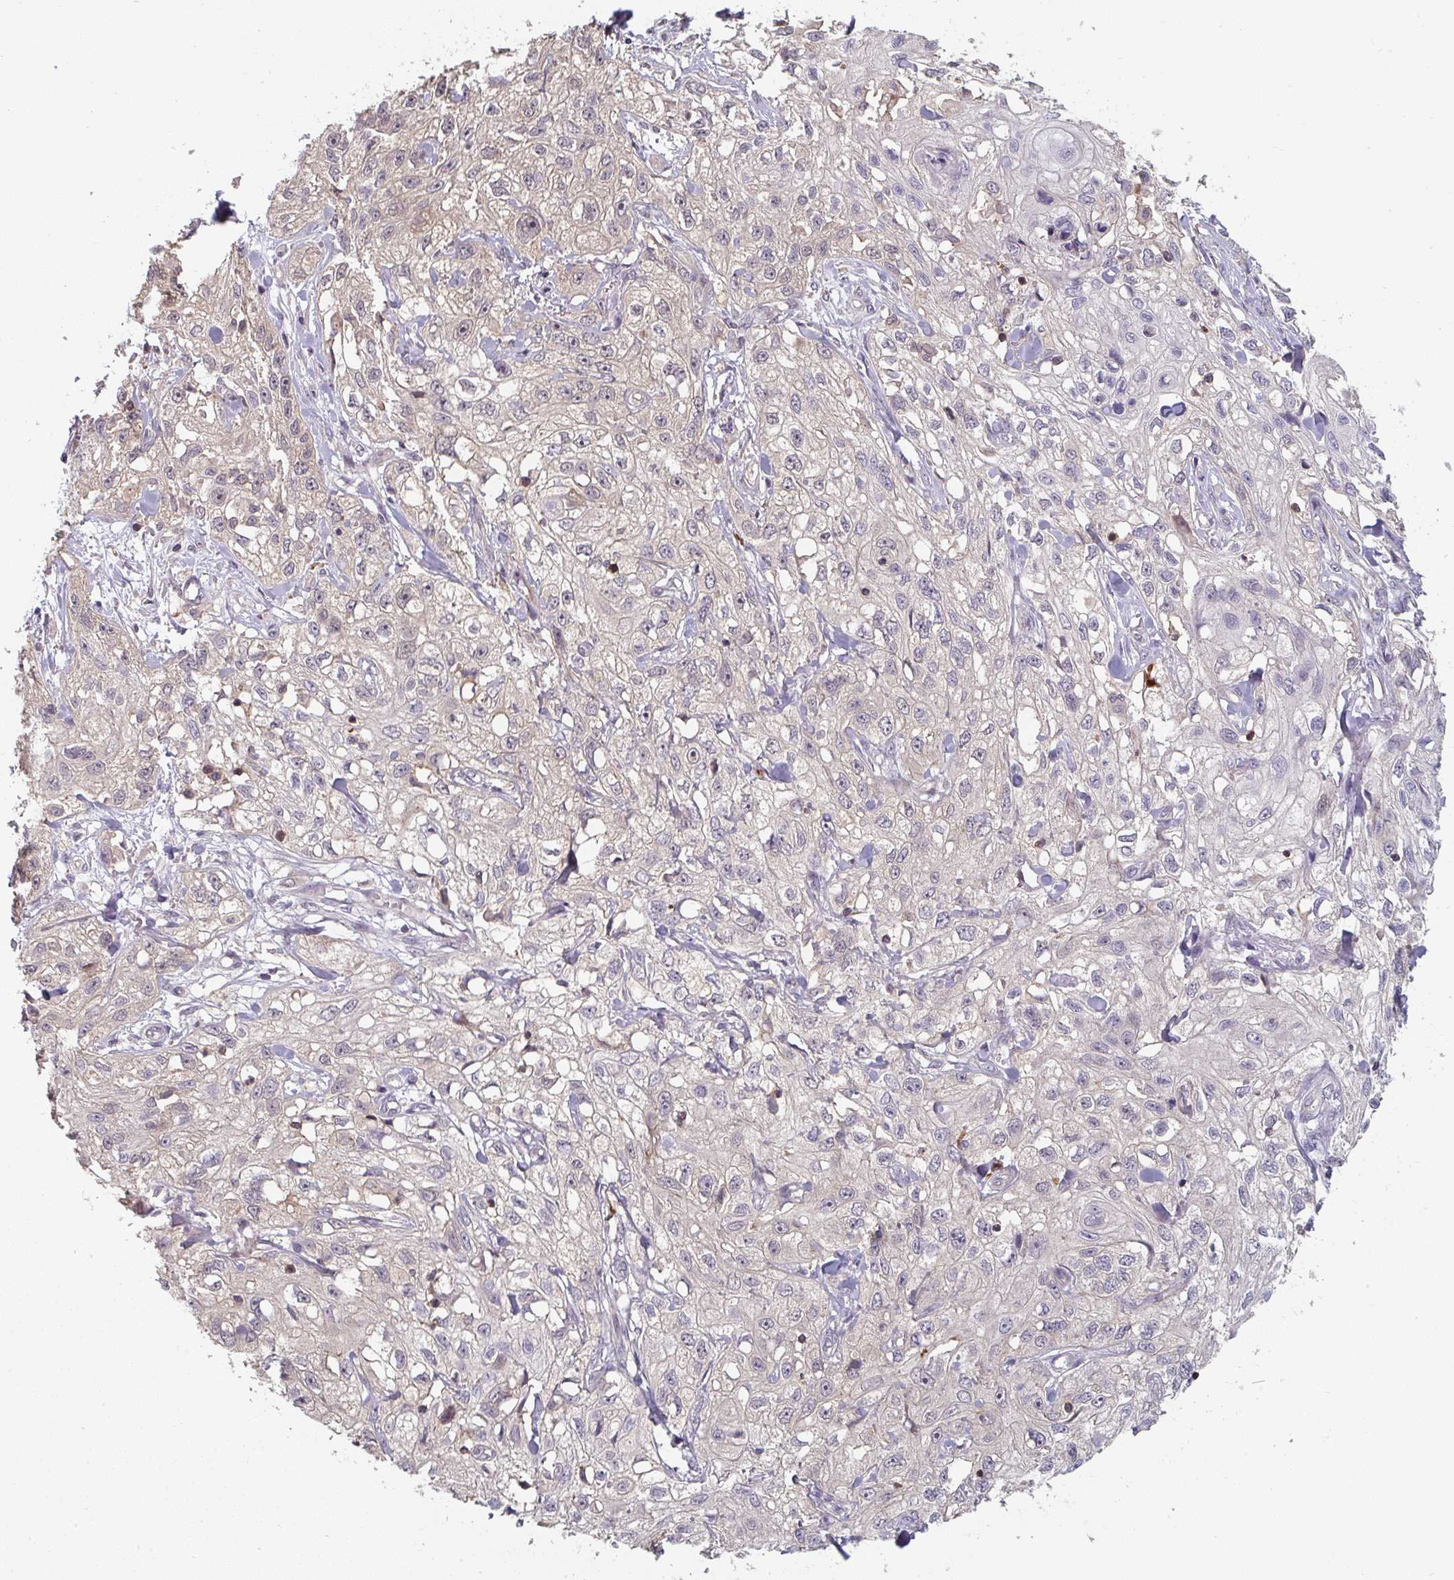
{"staining": {"intensity": "negative", "quantity": "none", "location": "none"}, "tissue": "skin cancer", "cell_type": "Tumor cells", "image_type": "cancer", "snomed": [{"axis": "morphology", "description": "Squamous cell carcinoma, NOS"}, {"axis": "topography", "description": "Skin"}, {"axis": "topography", "description": "Vulva"}], "caption": "Histopathology image shows no significant protein expression in tumor cells of squamous cell carcinoma (skin).", "gene": "RANGRF", "patient": {"sex": "female", "age": 86}}